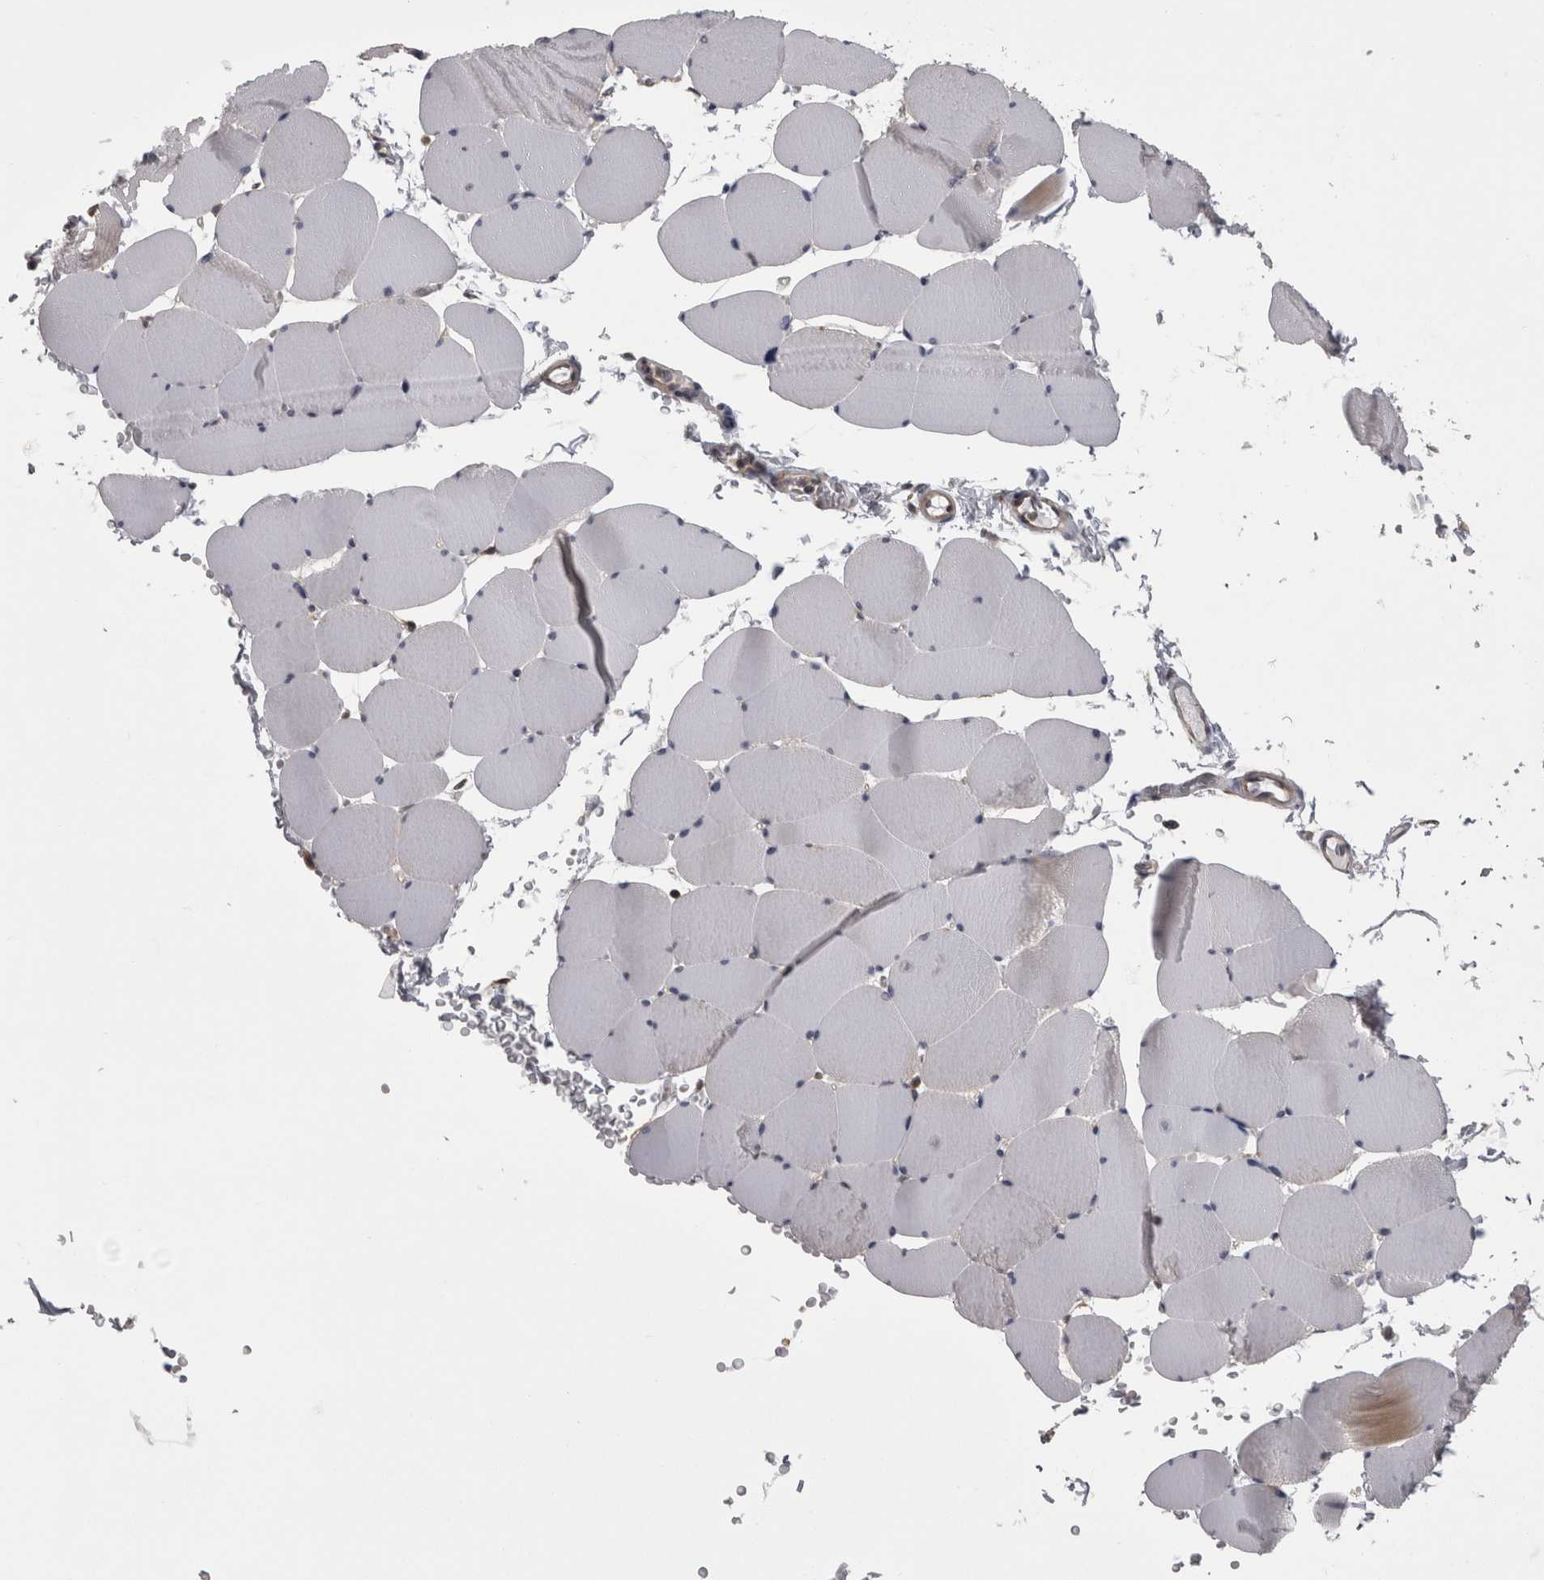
{"staining": {"intensity": "weak", "quantity": "<25%", "location": "cytoplasmic/membranous"}, "tissue": "skeletal muscle", "cell_type": "Myocytes", "image_type": "normal", "snomed": [{"axis": "morphology", "description": "Normal tissue, NOS"}, {"axis": "topography", "description": "Skeletal muscle"}], "caption": "IHC of benign human skeletal muscle displays no expression in myocytes. (DAB (3,3'-diaminobenzidine) immunohistochemistry, high magnification).", "gene": "APRT", "patient": {"sex": "male", "age": 62}}